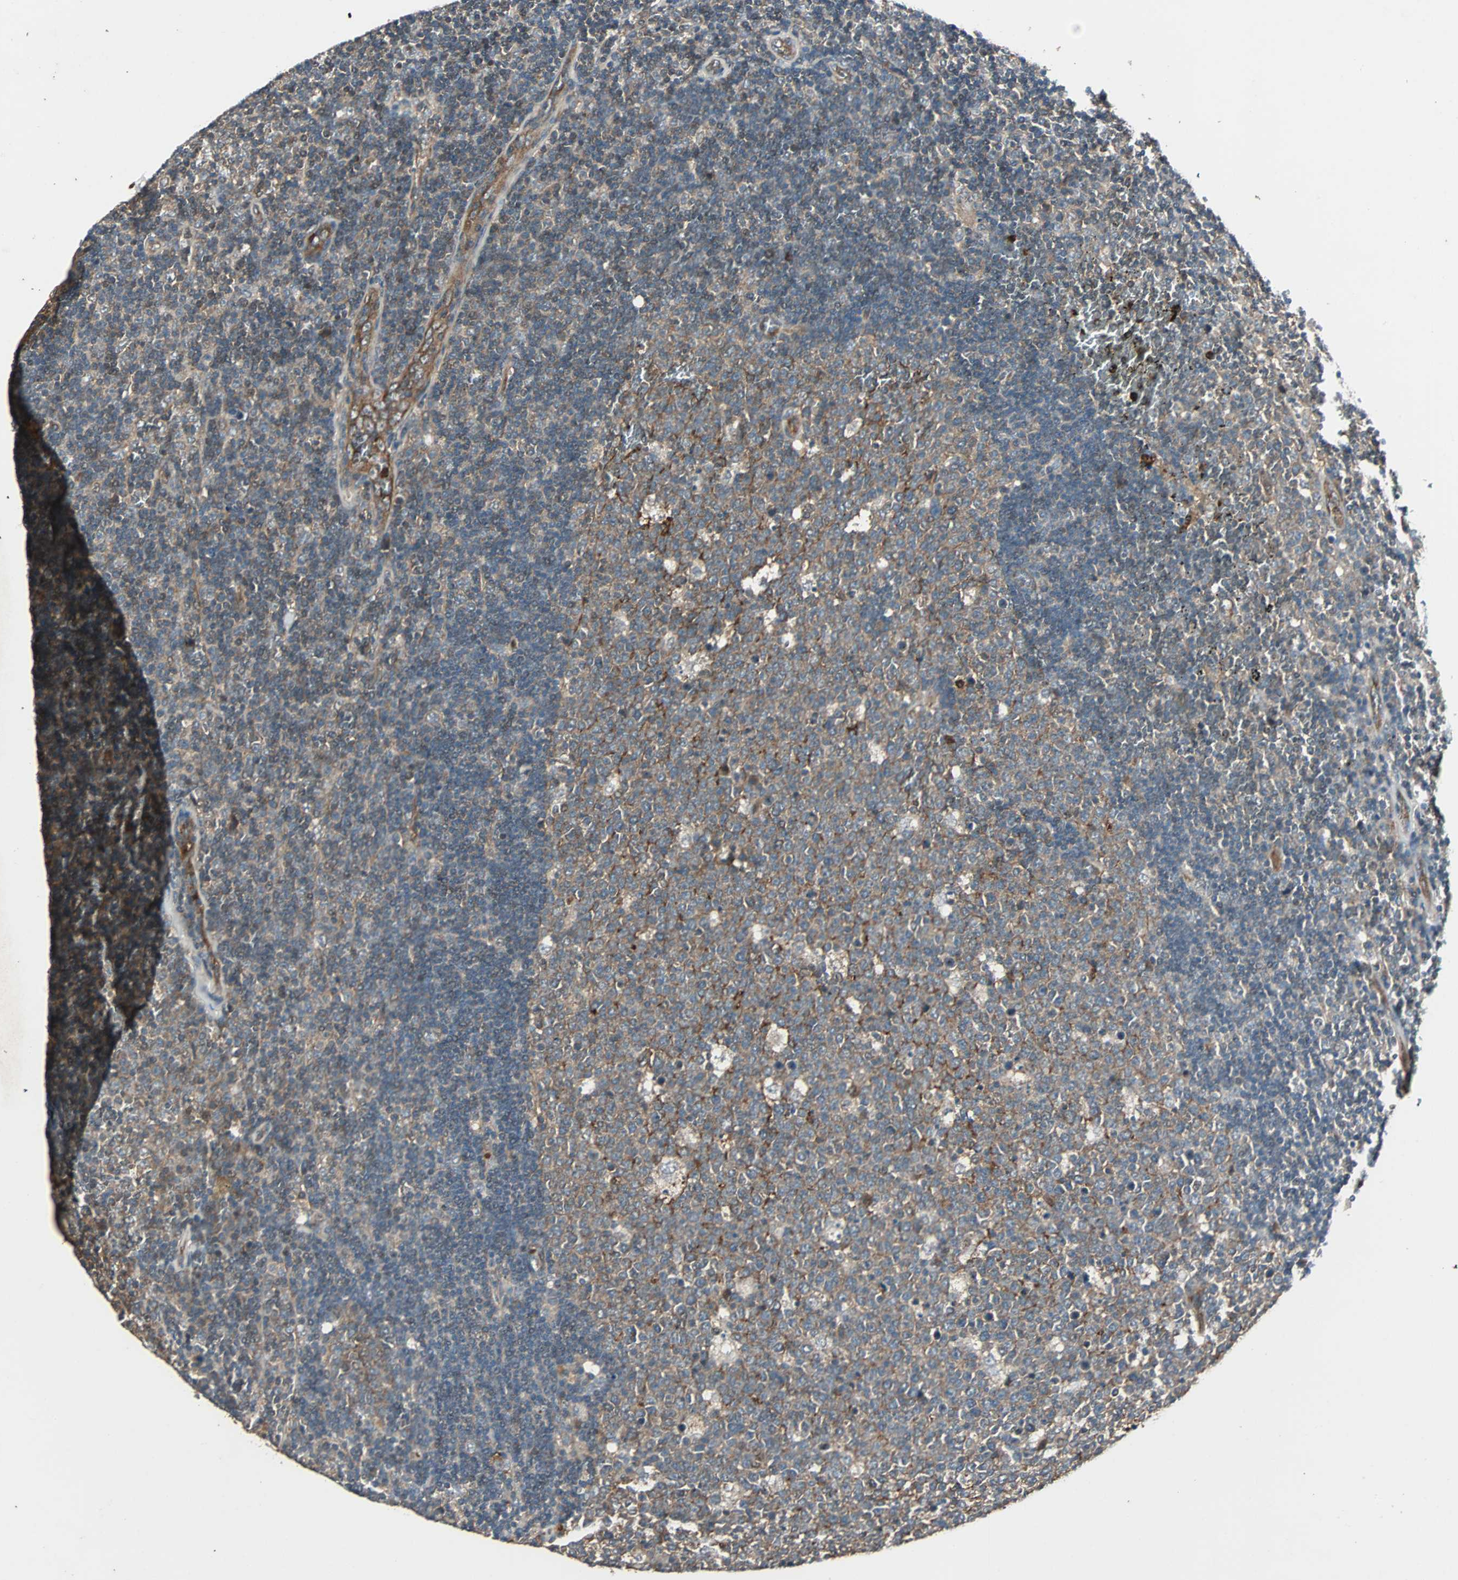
{"staining": {"intensity": "moderate", "quantity": ">75%", "location": "cytoplasmic/membranous"}, "tissue": "lymph node", "cell_type": "Germinal center cells", "image_type": "normal", "snomed": [{"axis": "morphology", "description": "Normal tissue, NOS"}, {"axis": "topography", "description": "Lymph node"}, {"axis": "topography", "description": "Salivary gland"}], "caption": "An image of lymph node stained for a protein exhibits moderate cytoplasmic/membranous brown staining in germinal center cells.", "gene": "GCK", "patient": {"sex": "male", "age": 8}}